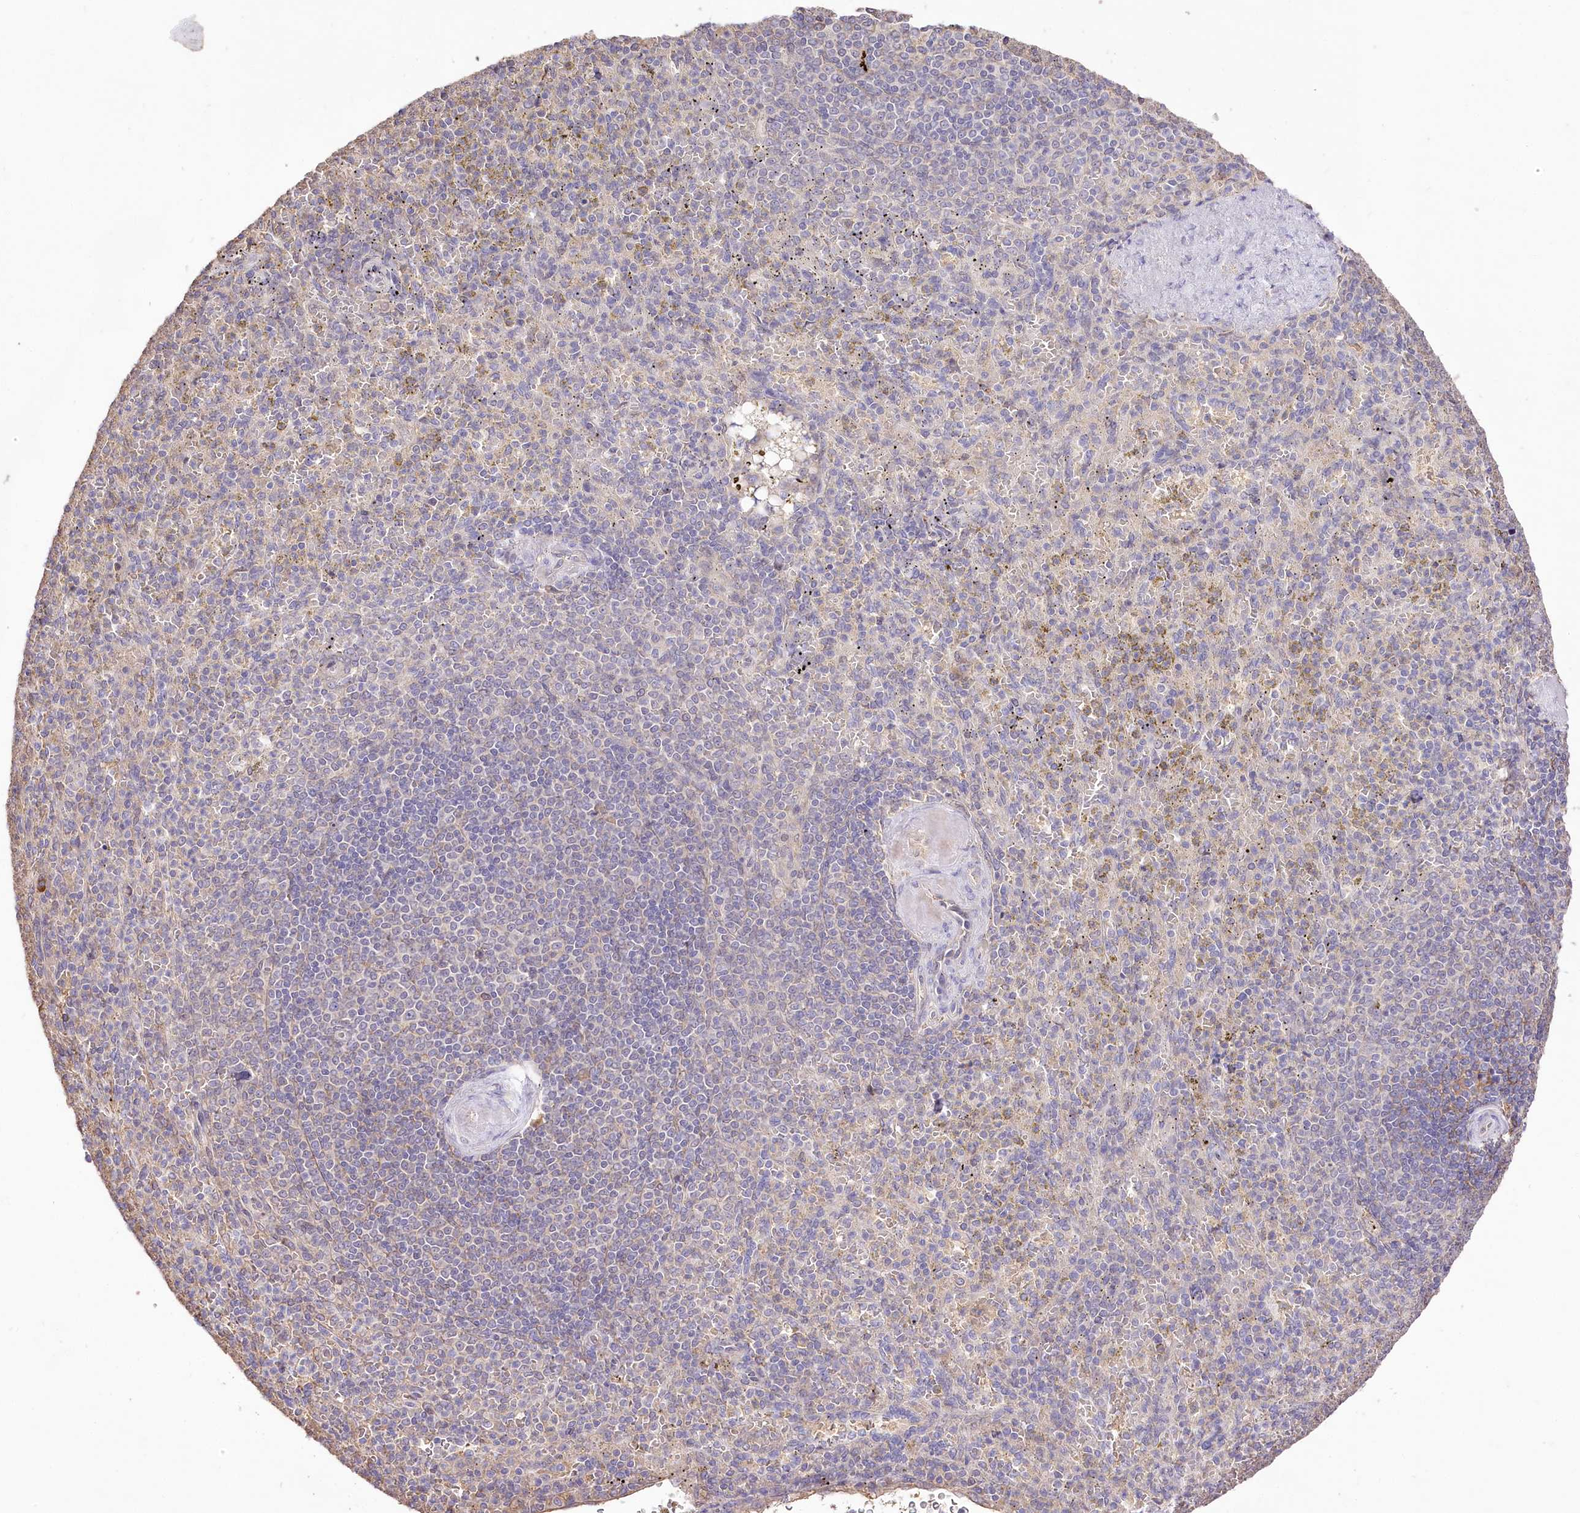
{"staining": {"intensity": "negative", "quantity": "none", "location": "none"}, "tissue": "spleen", "cell_type": "Cells in red pulp", "image_type": "normal", "snomed": [{"axis": "morphology", "description": "Normal tissue, NOS"}, {"axis": "topography", "description": "Spleen"}], "caption": "Immunohistochemistry (IHC) photomicrograph of unremarkable spleen: spleen stained with DAB (3,3'-diaminobenzidine) exhibits no significant protein staining in cells in red pulp.", "gene": "R3HDM2", "patient": {"sex": "female", "age": 74}}